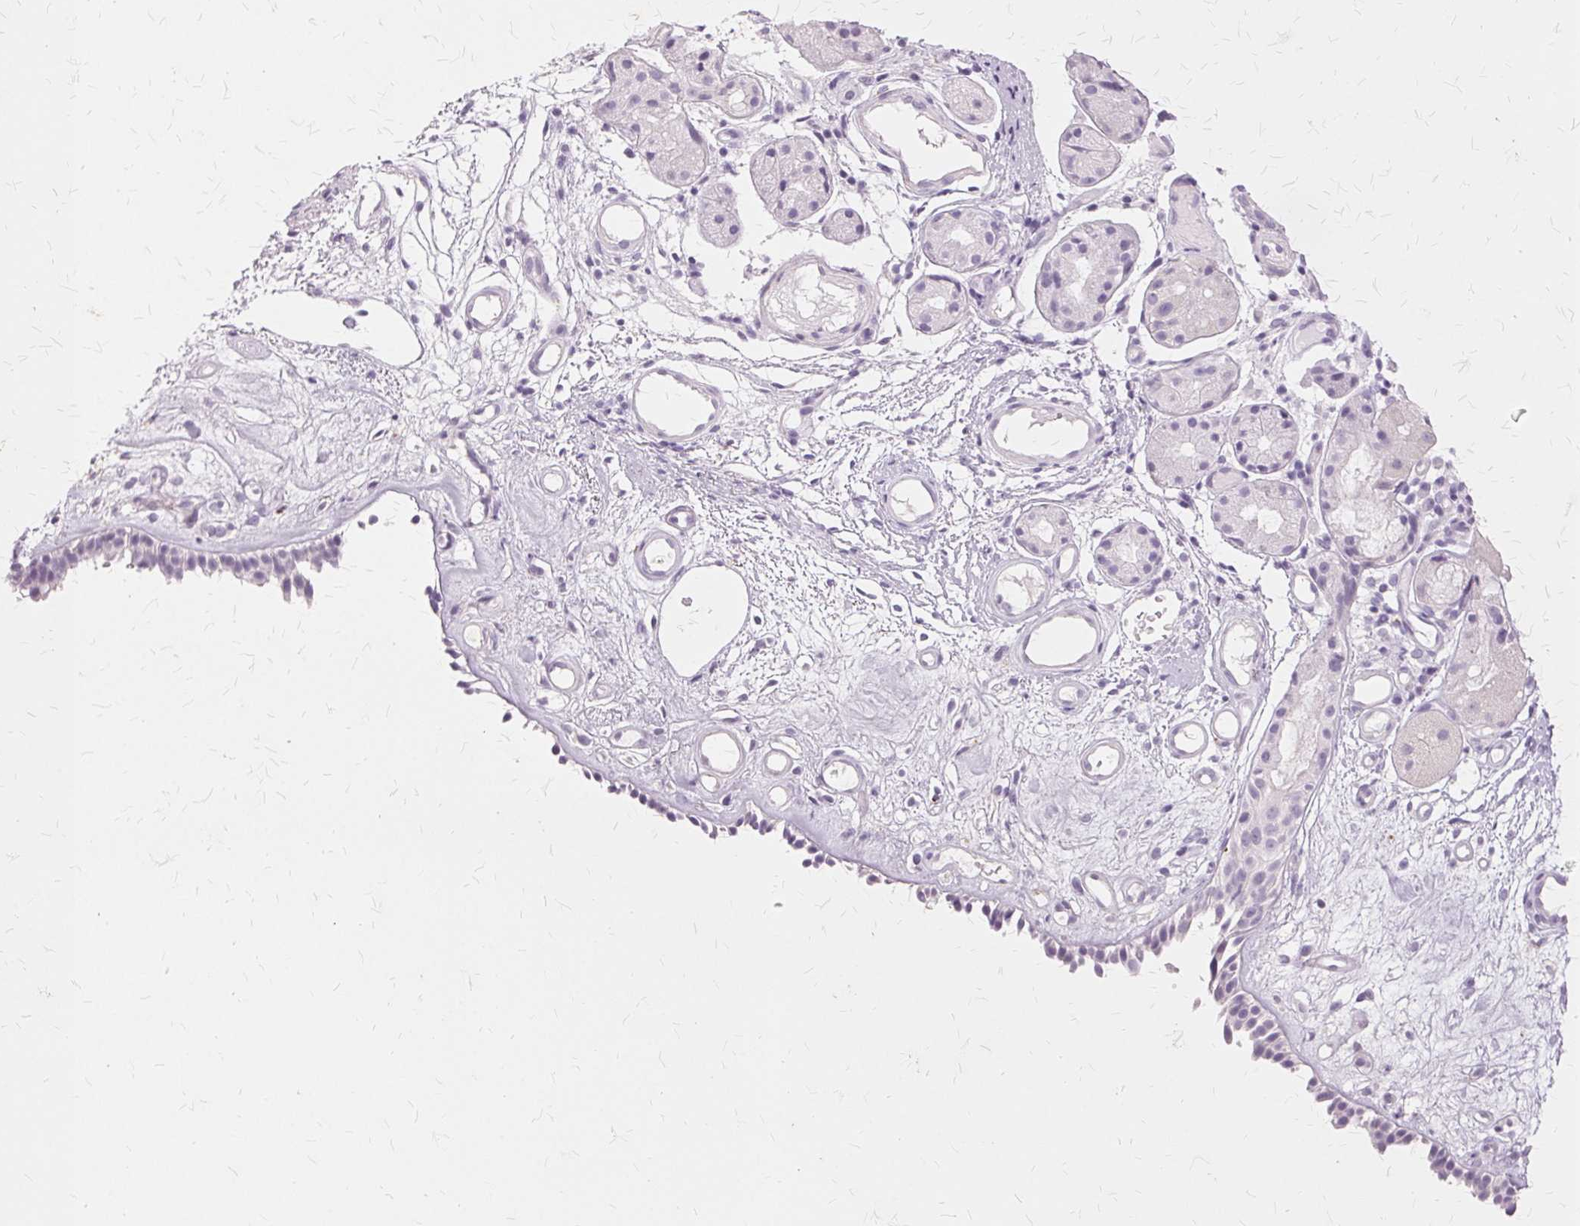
{"staining": {"intensity": "negative", "quantity": "none", "location": "none"}, "tissue": "nasopharynx", "cell_type": "Respiratory epithelial cells", "image_type": "normal", "snomed": [{"axis": "morphology", "description": "Normal tissue, NOS"}, {"axis": "morphology", "description": "Inflammation, NOS"}, {"axis": "topography", "description": "Nasopharynx"}], "caption": "Immunohistochemistry (IHC) micrograph of normal human nasopharynx stained for a protein (brown), which demonstrates no expression in respiratory epithelial cells.", "gene": "SLC45A3", "patient": {"sex": "male", "age": 54}}